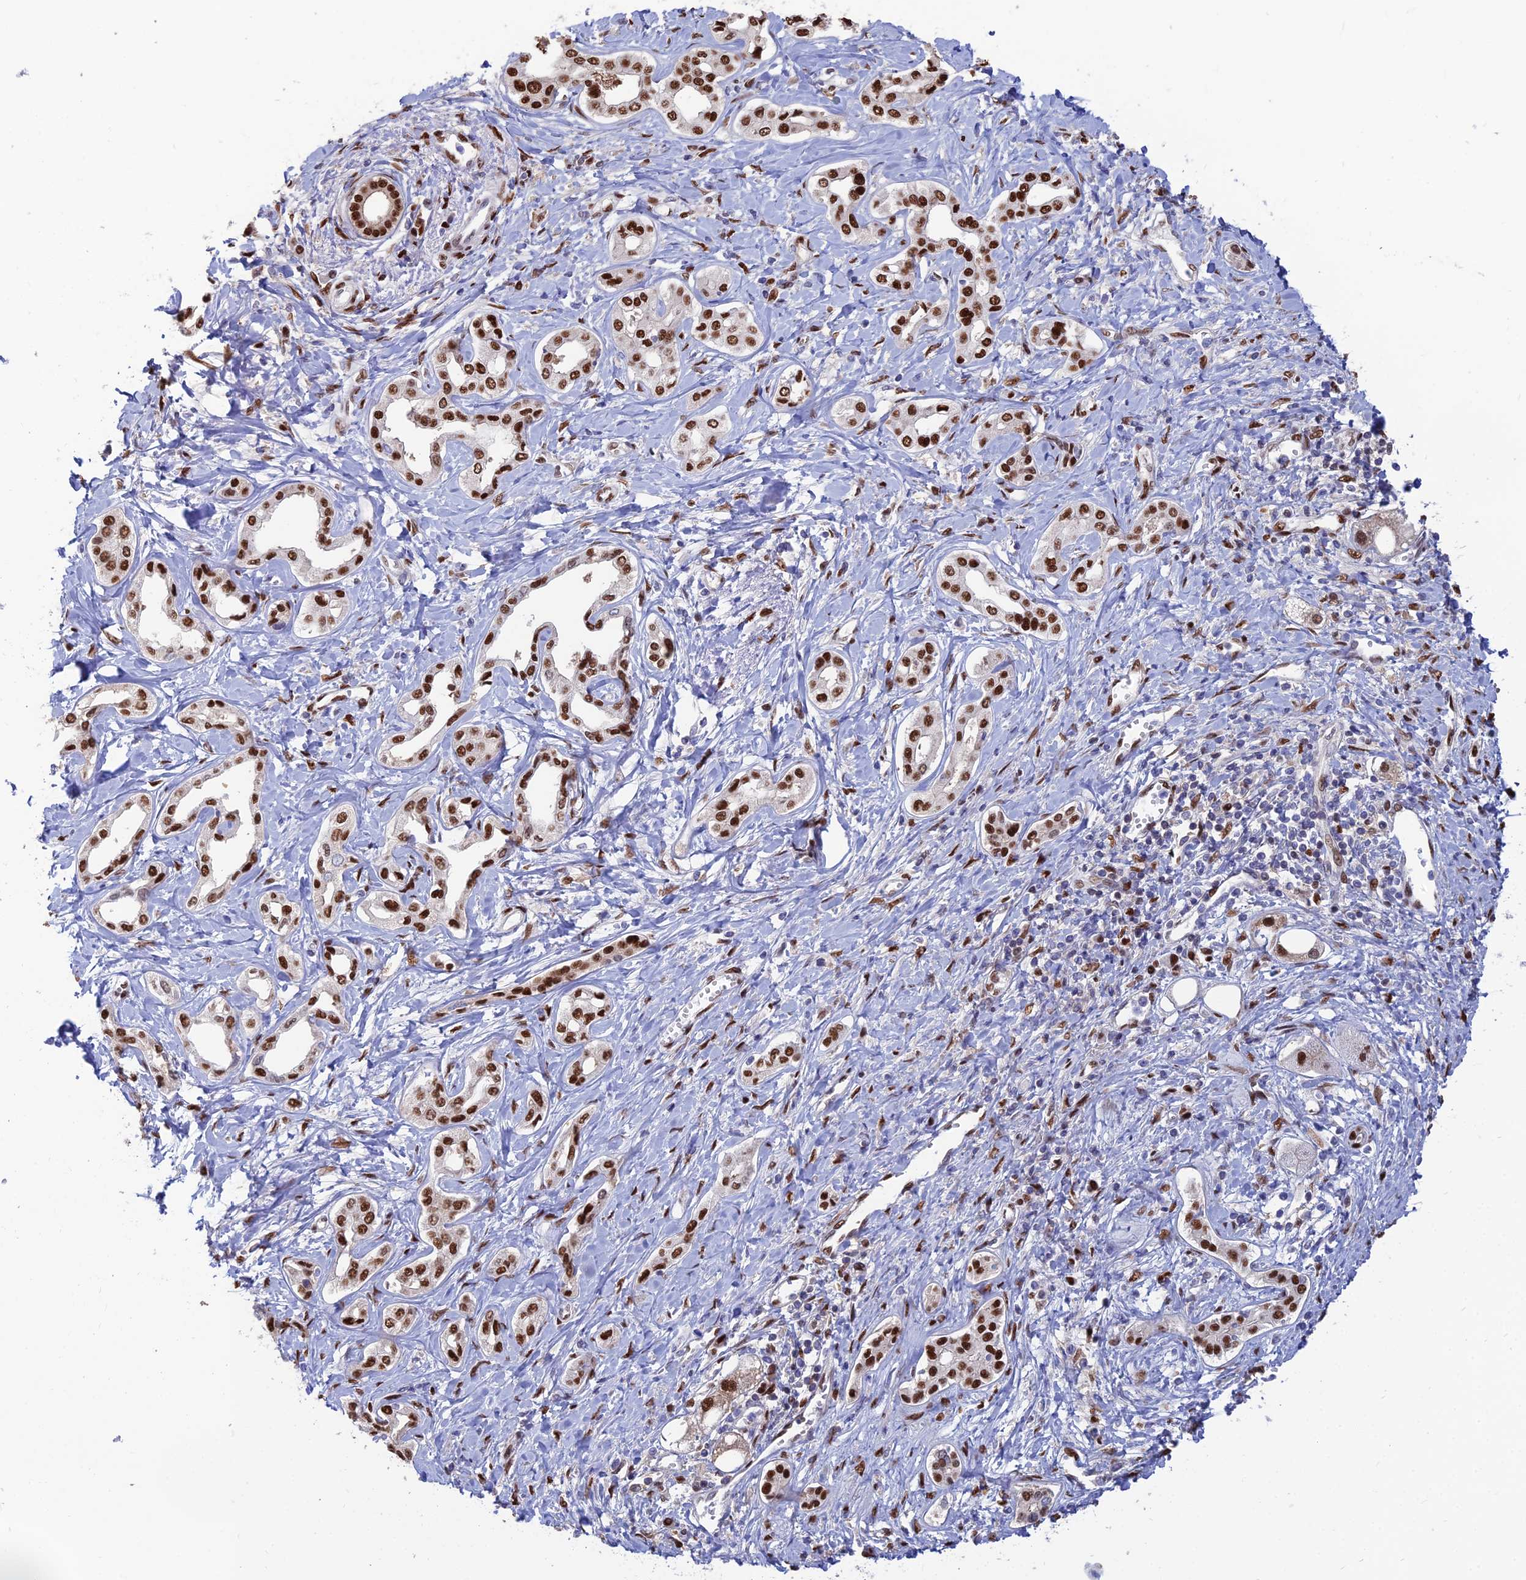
{"staining": {"intensity": "strong", "quantity": ">75%", "location": "nuclear"}, "tissue": "liver cancer", "cell_type": "Tumor cells", "image_type": "cancer", "snomed": [{"axis": "morphology", "description": "Cholangiocarcinoma"}, {"axis": "topography", "description": "Liver"}], "caption": "High-power microscopy captured an immunohistochemistry (IHC) photomicrograph of liver cholangiocarcinoma, revealing strong nuclear staining in about >75% of tumor cells. Nuclei are stained in blue.", "gene": "DNPEP", "patient": {"sex": "female", "age": 77}}